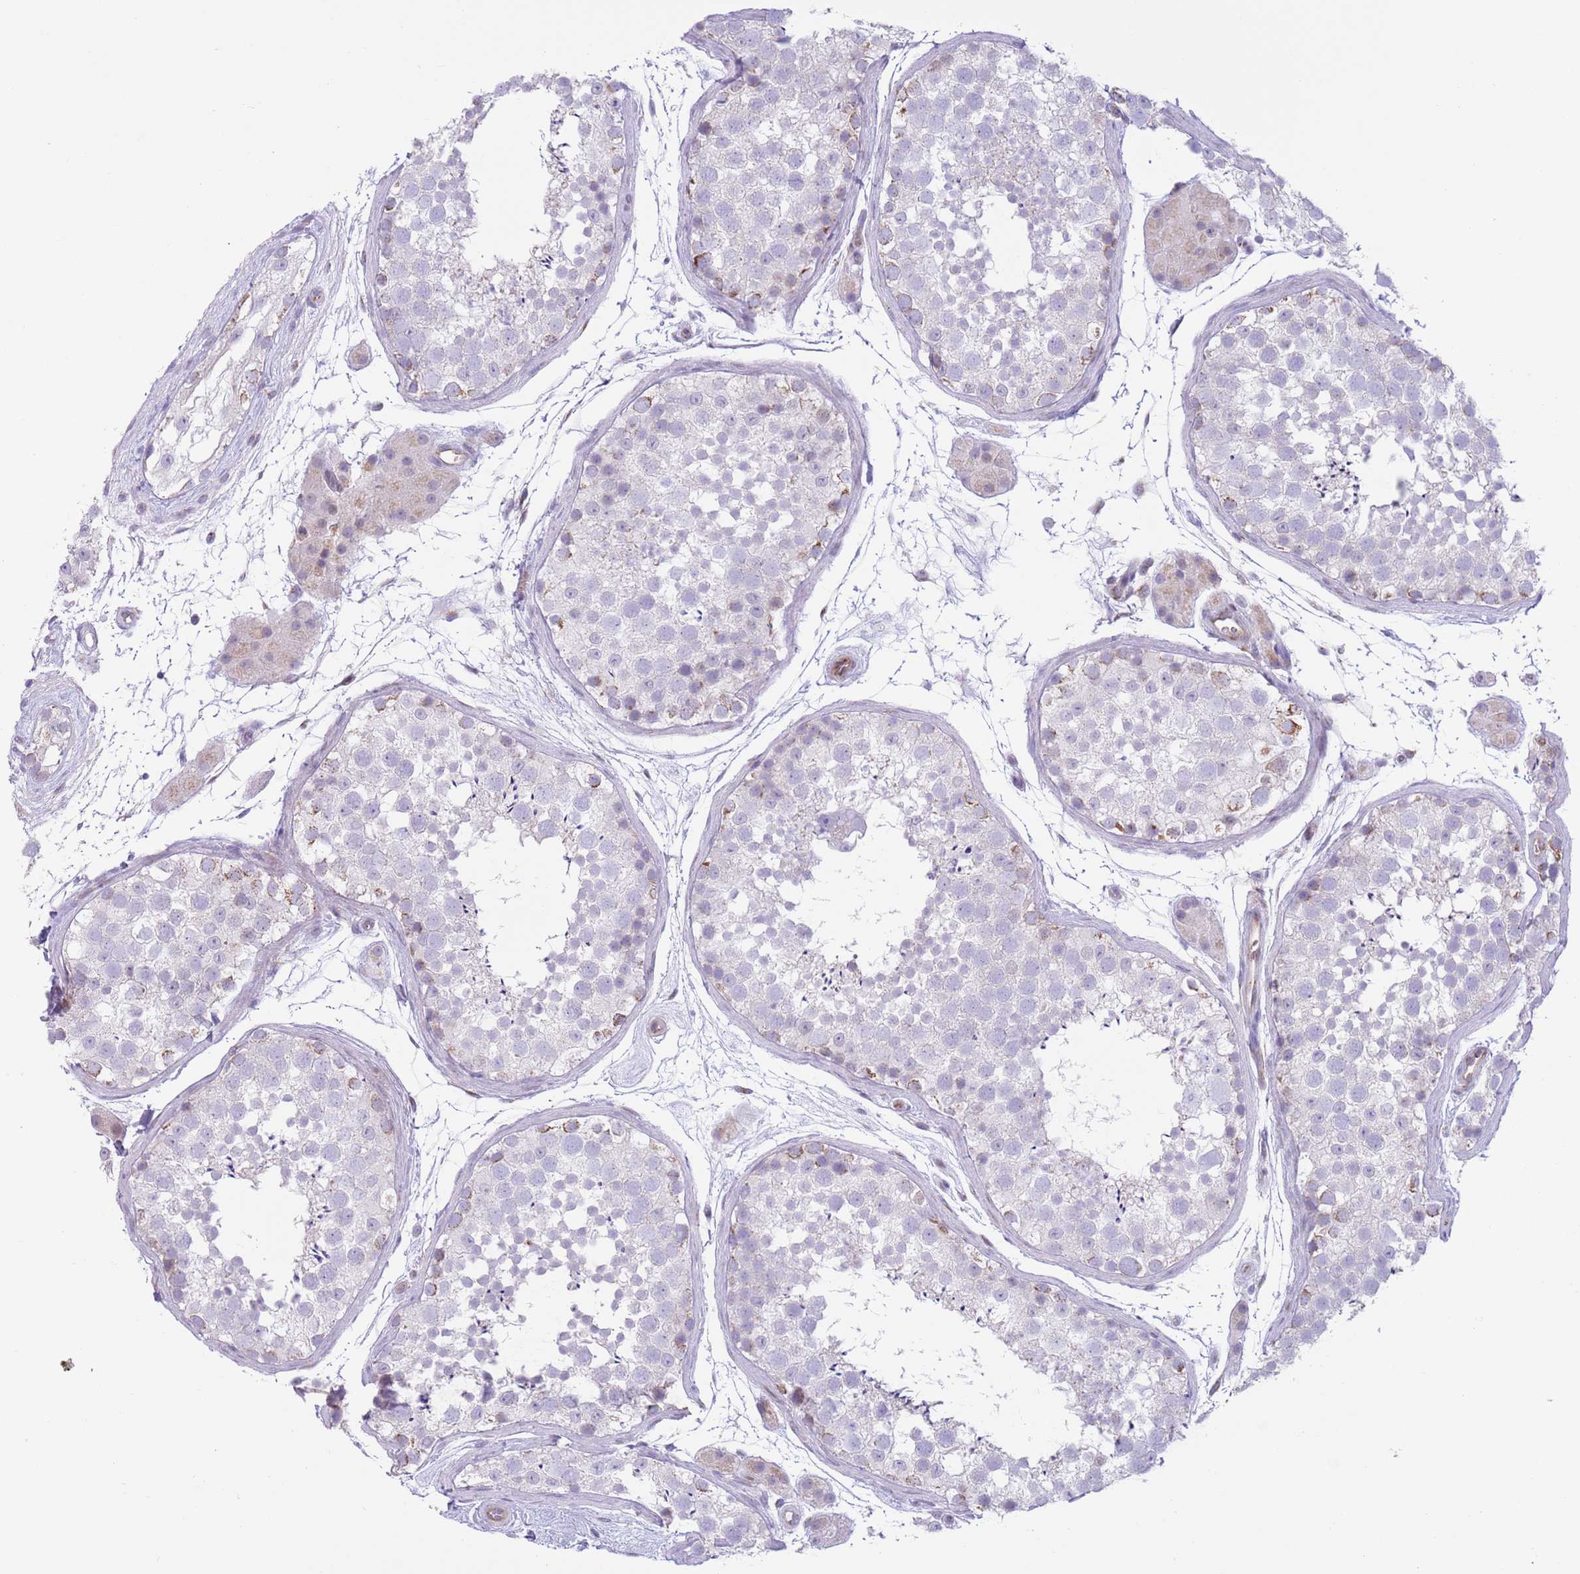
{"staining": {"intensity": "moderate", "quantity": "<25%", "location": "cytoplasmic/membranous"}, "tissue": "testis", "cell_type": "Cells in seminiferous ducts", "image_type": "normal", "snomed": [{"axis": "morphology", "description": "Normal tissue, NOS"}, {"axis": "topography", "description": "Testis"}], "caption": "Immunohistochemical staining of normal human testis demonstrates <25% levels of moderate cytoplasmic/membranous protein staining in about <25% of cells in seminiferous ducts. Nuclei are stained in blue.", "gene": "C20orf96", "patient": {"sex": "male", "age": 41}}